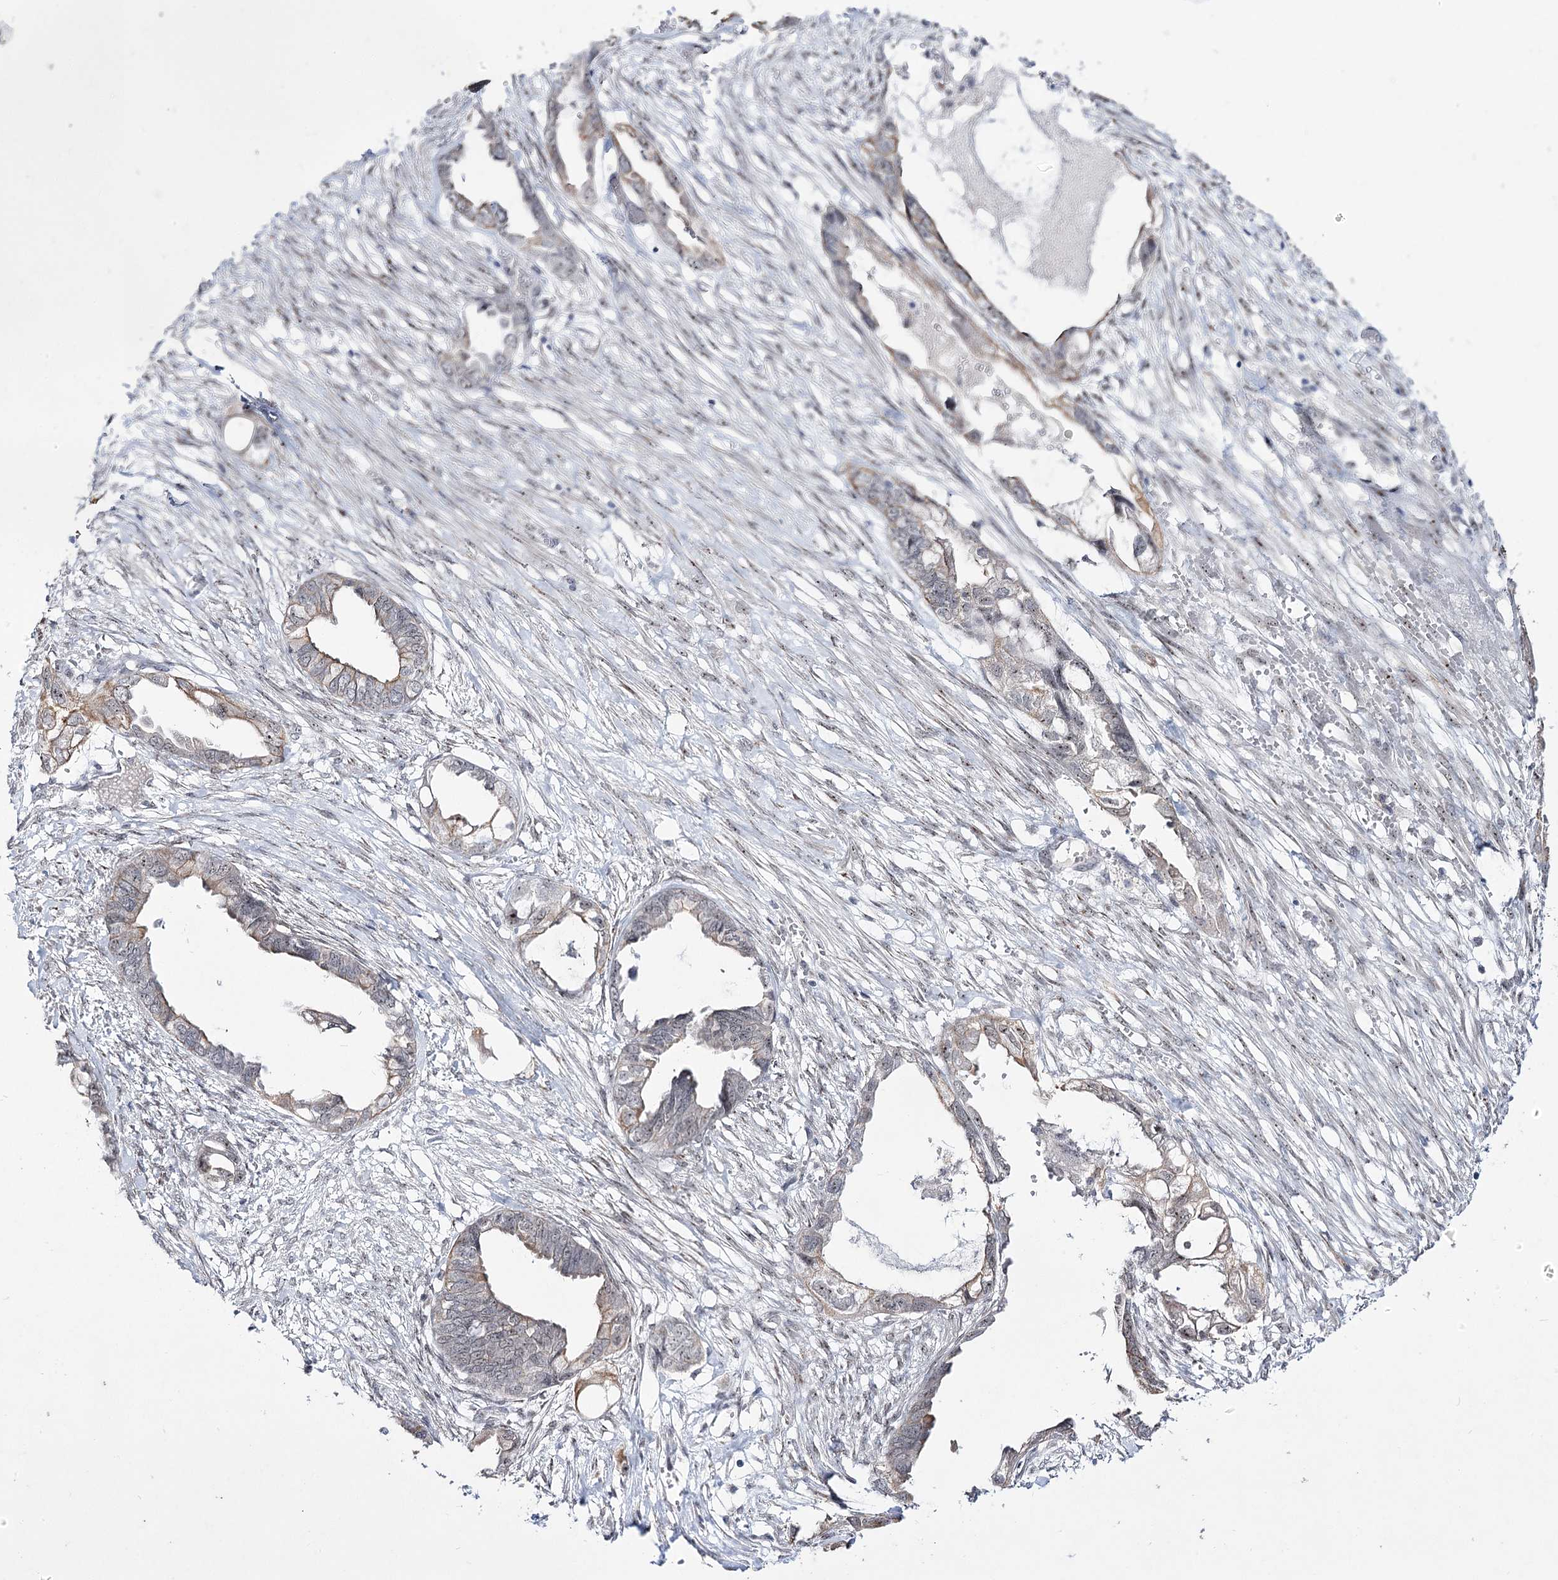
{"staining": {"intensity": "weak", "quantity": "<25%", "location": "cytoplasmic/membranous"}, "tissue": "endometrial cancer", "cell_type": "Tumor cells", "image_type": "cancer", "snomed": [{"axis": "morphology", "description": "Adenocarcinoma, NOS"}, {"axis": "morphology", "description": "Adenocarcinoma, metastatic, NOS"}, {"axis": "topography", "description": "Adipose tissue"}, {"axis": "topography", "description": "Endometrium"}], "caption": "A histopathology image of endometrial cancer (metastatic adenocarcinoma) stained for a protein displays no brown staining in tumor cells.", "gene": "DDX50", "patient": {"sex": "female", "age": 67}}